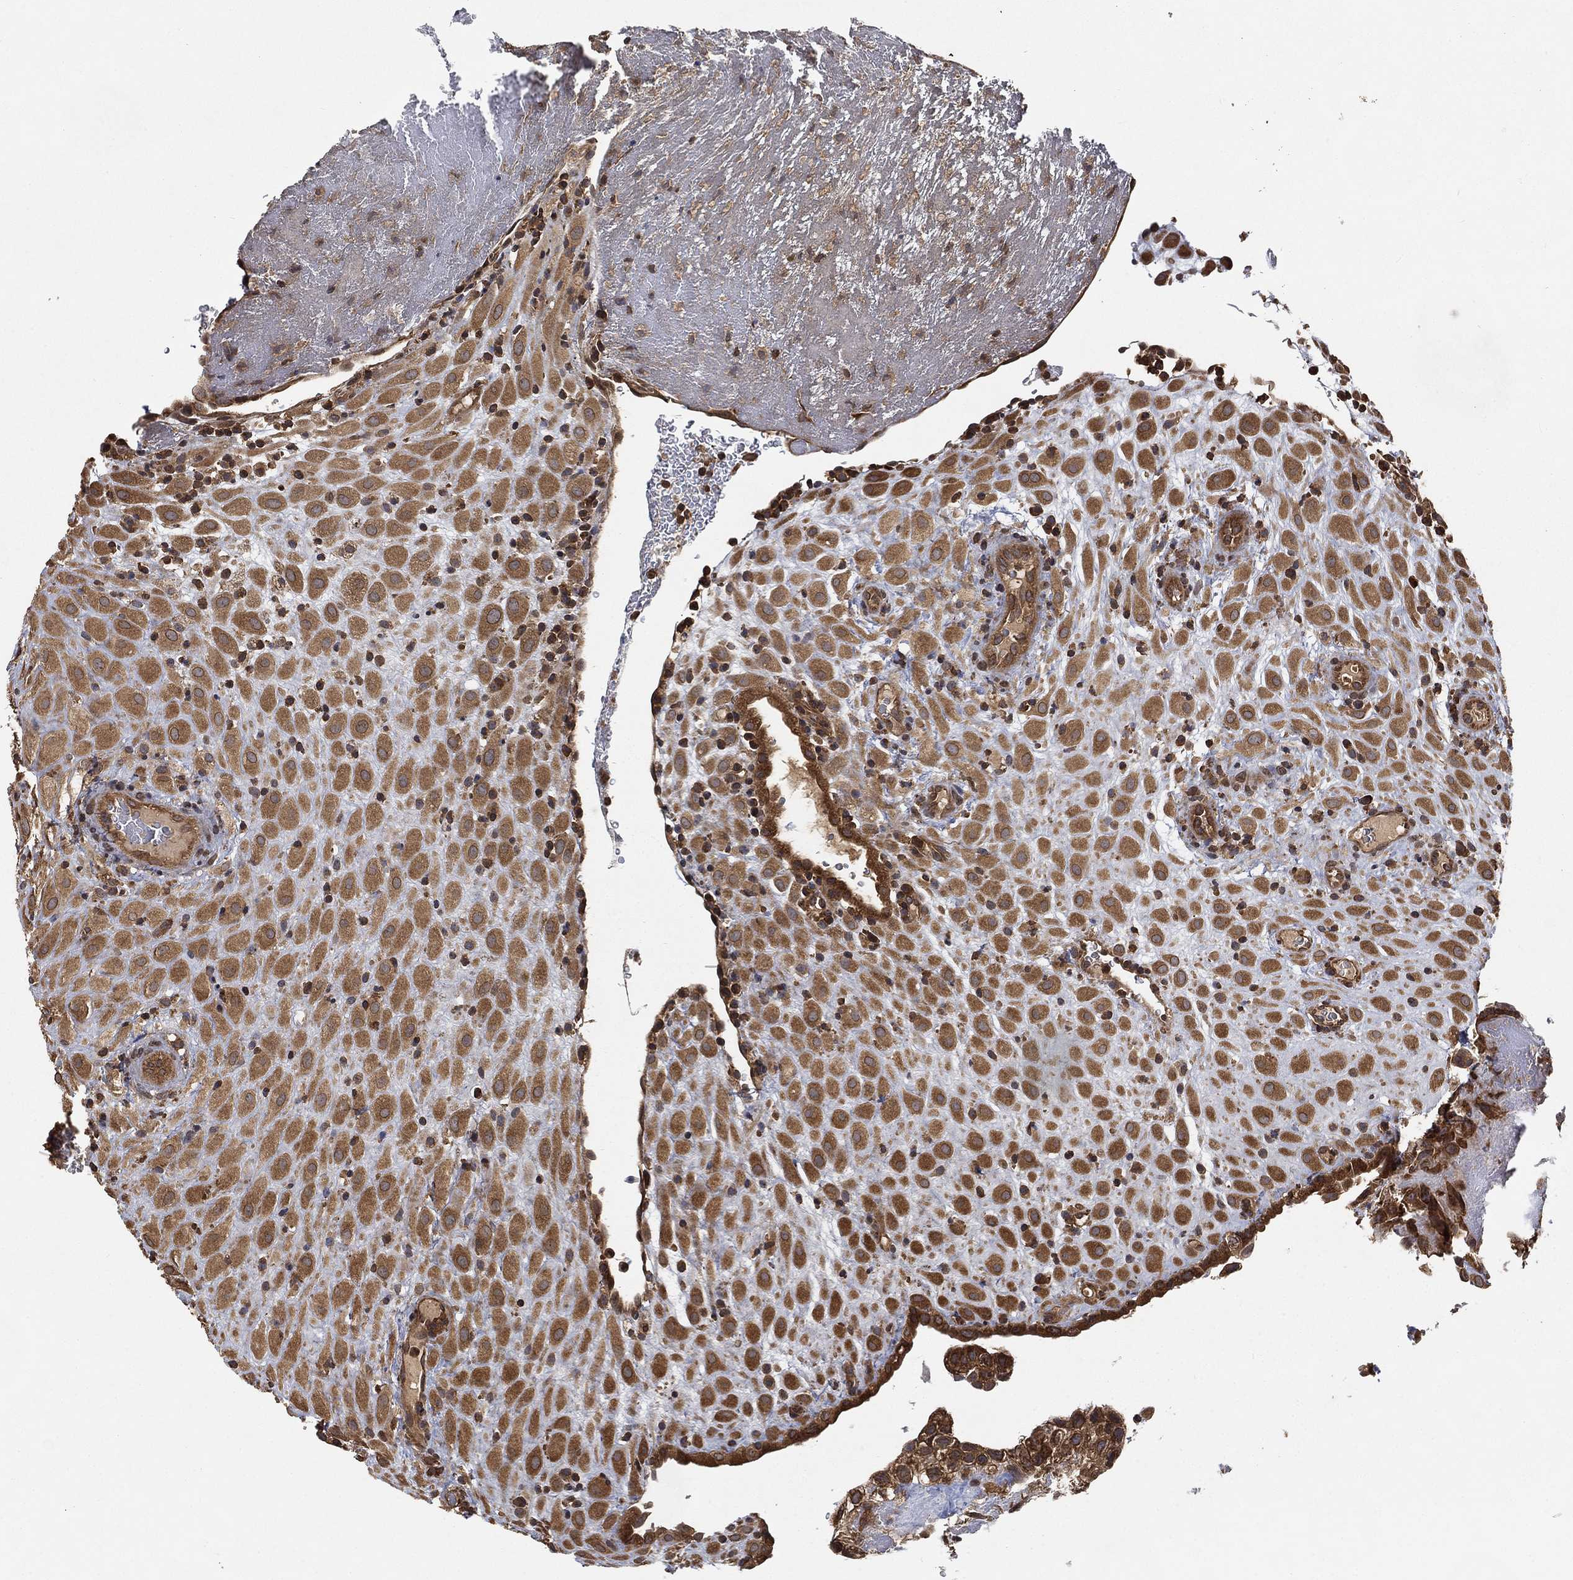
{"staining": {"intensity": "moderate", "quantity": ">75%", "location": "cytoplasmic/membranous"}, "tissue": "placenta", "cell_type": "Decidual cells", "image_type": "normal", "snomed": [{"axis": "morphology", "description": "Normal tissue, NOS"}, {"axis": "topography", "description": "Placenta"}], "caption": "Normal placenta demonstrates moderate cytoplasmic/membranous expression in about >75% of decidual cells (DAB IHC with brightfield microscopy, high magnification)..", "gene": "UBA5", "patient": {"sex": "female", "age": 19}}